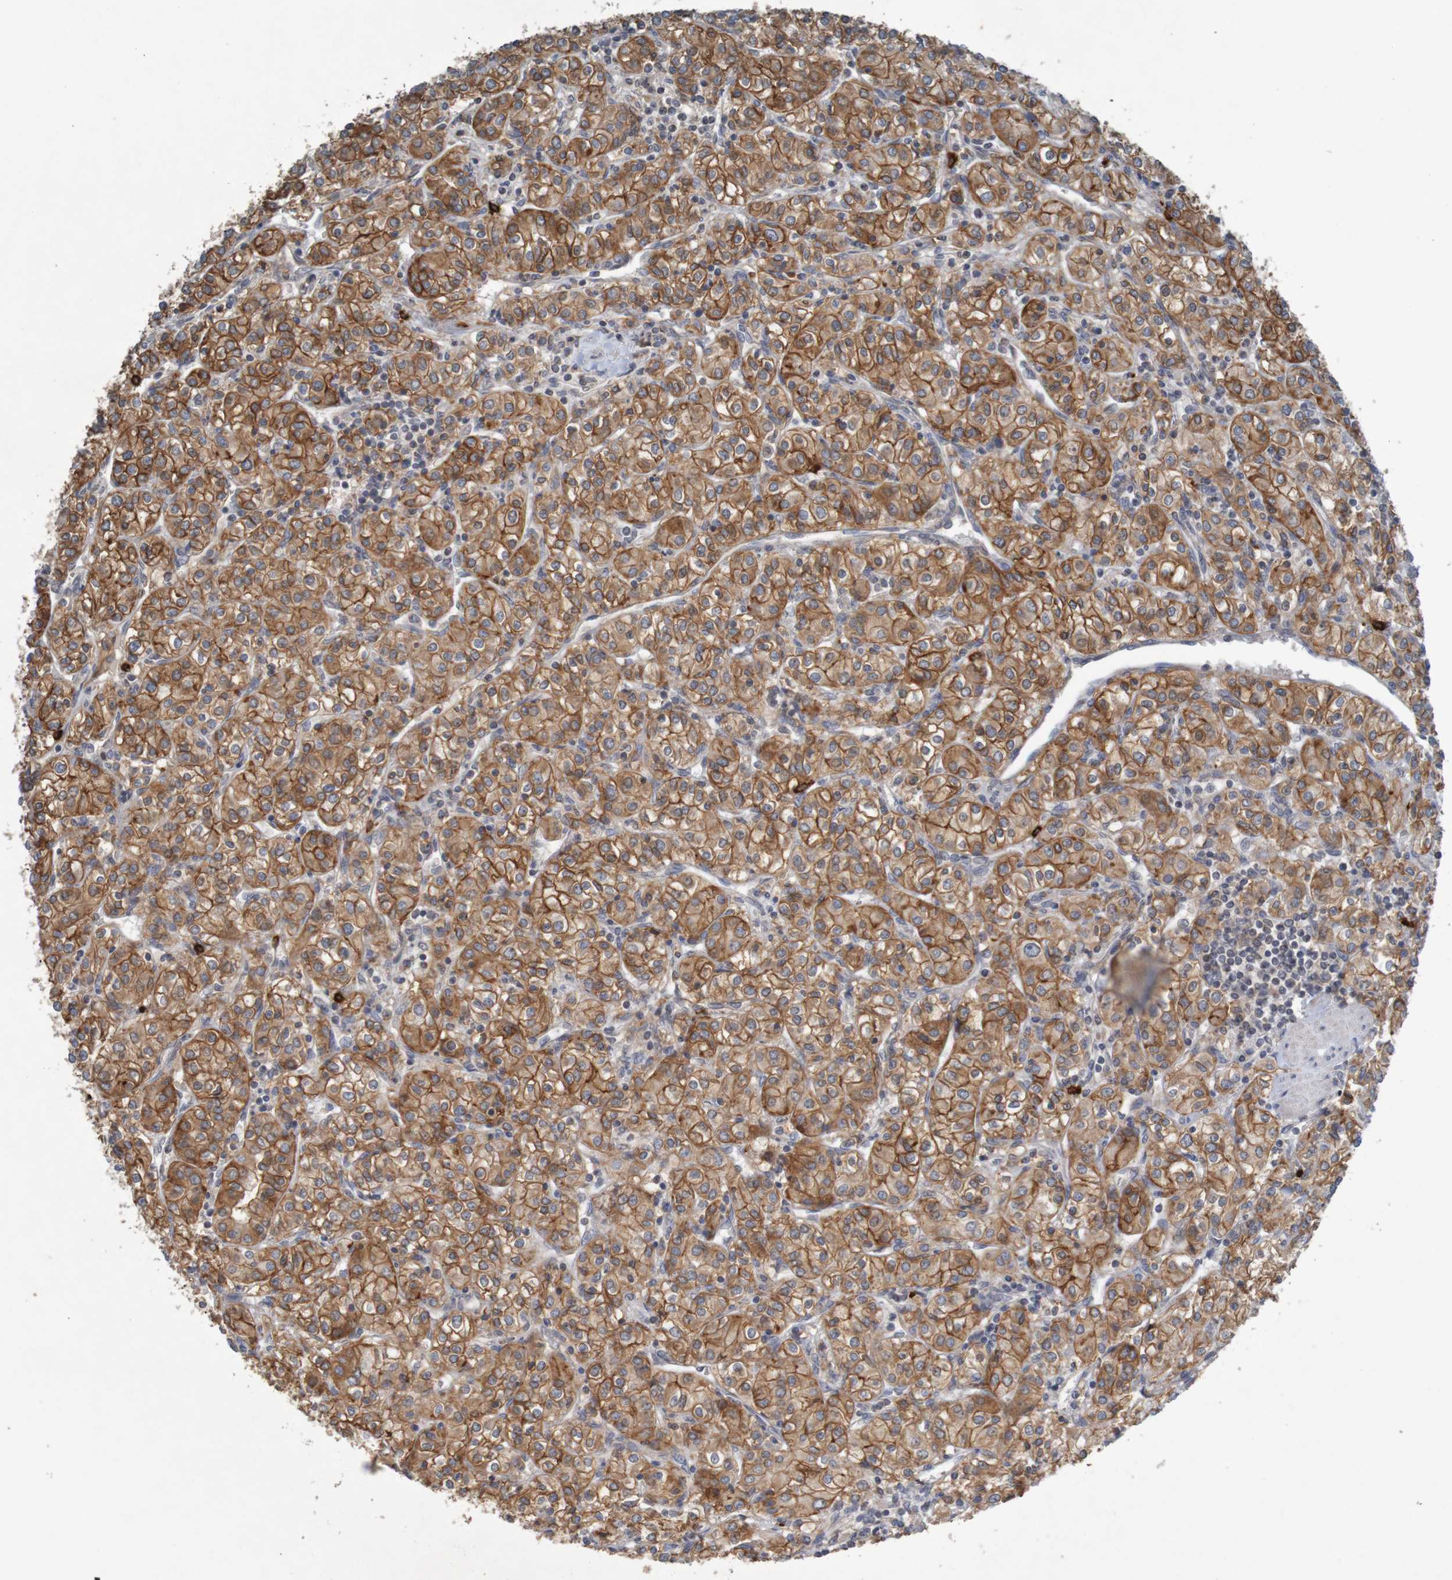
{"staining": {"intensity": "strong", "quantity": ">75%", "location": "cytoplasmic/membranous"}, "tissue": "renal cancer", "cell_type": "Tumor cells", "image_type": "cancer", "snomed": [{"axis": "morphology", "description": "Adenocarcinoma, NOS"}, {"axis": "topography", "description": "Kidney"}], "caption": "Immunohistochemistry photomicrograph of human renal adenocarcinoma stained for a protein (brown), which shows high levels of strong cytoplasmic/membranous staining in approximately >75% of tumor cells.", "gene": "B3GAT2", "patient": {"sex": "male", "age": 77}}